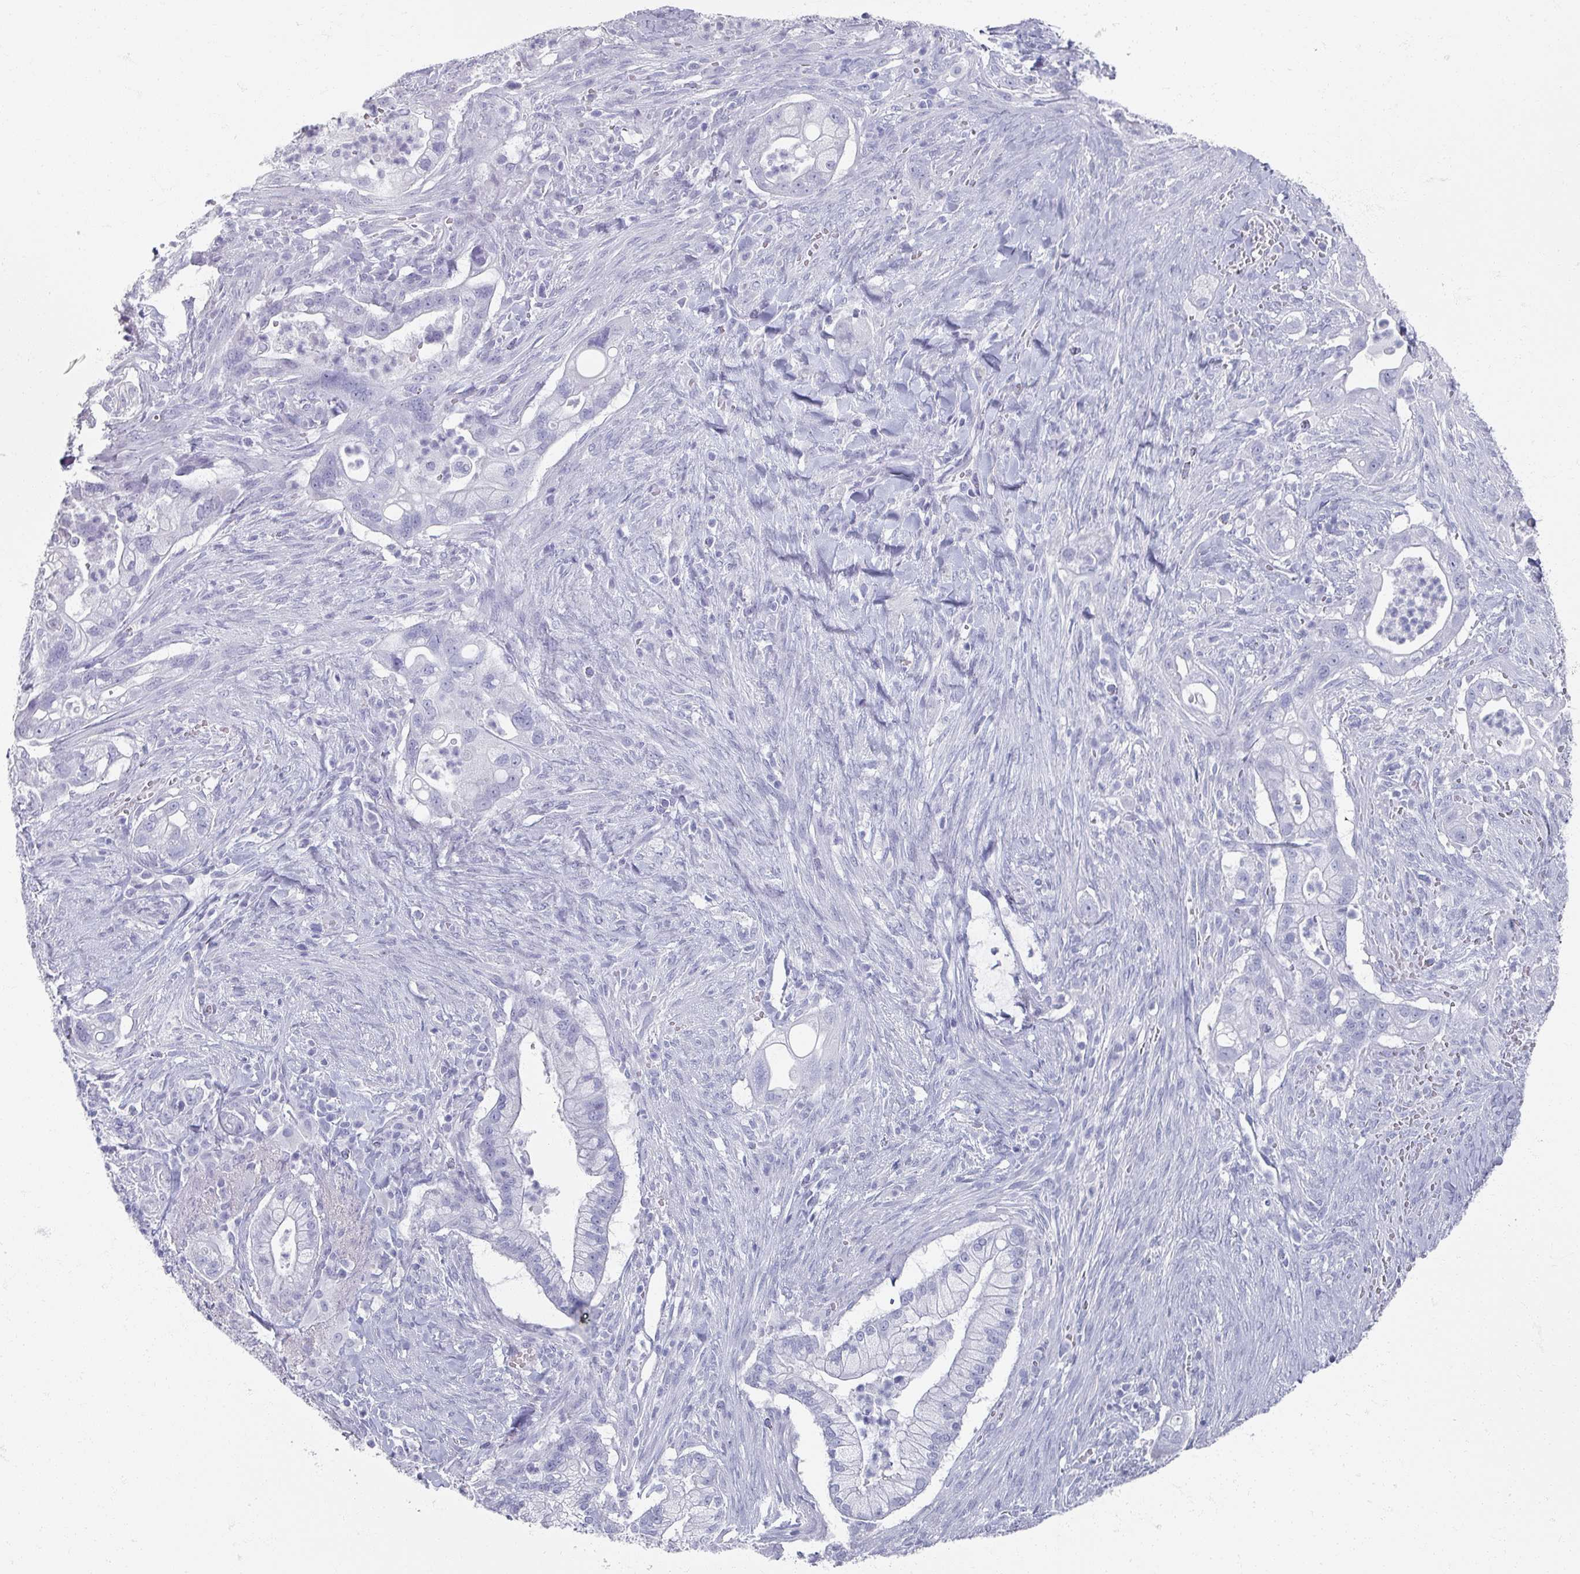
{"staining": {"intensity": "negative", "quantity": "none", "location": "none"}, "tissue": "pancreatic cancer", "cell_type": "Tumor cells", "image_type": "cancer", "snomed": [{"axis": "morphology", "description": "Adenocarcinoma, NOS"}, {"axis": "topography", "description": "Pancreas"}], "caption": "This is an IHC photomicrograph of pancreatic cancer. There is no staining in tumor cells.", "gene": "OMG", "patient": {"sex": "male", "age": 44}}